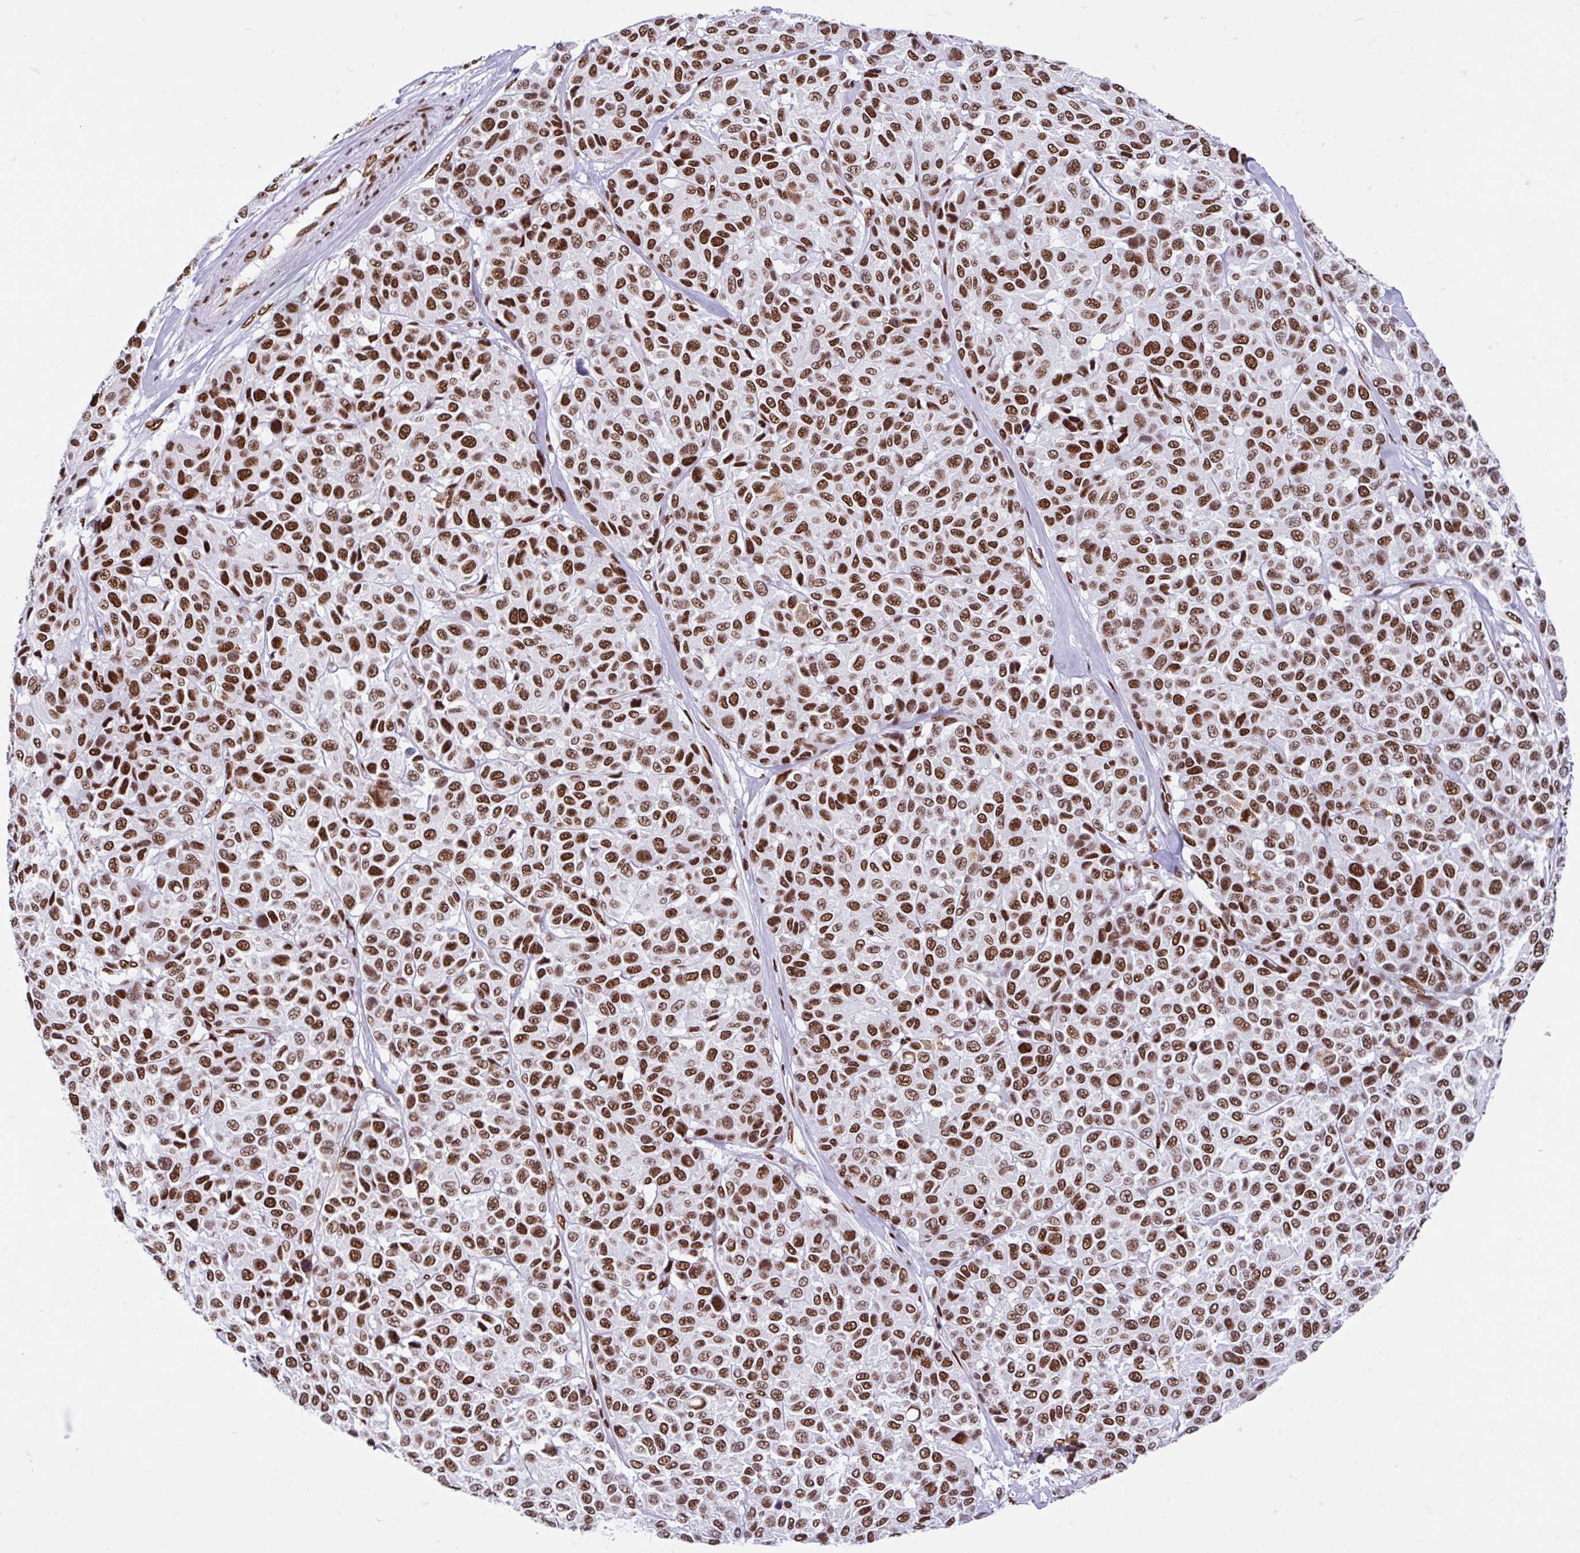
{"staining": {"intensity": "strong", "quantity": ">75%", "location": "nuclear"}, "tissue": "melanoma", "cell_type": "Tumor cells", "image_type": "cancer", "snomed": [{"axis": "morphology", "description": "Malignant melanoma, NOS"}, {"axis": "topography", "description": "Skin"}], "caption": "IHC histopathology image of neoplastic tissue: human melanoma stained using IHC demonstrates high levels of strong protein expression localized specifically in the nuclear of tumor cells, appearing as a nuclear brown color.", "gene": "KHDRBS1", "patient": {"sex": "female", "age": 66}}